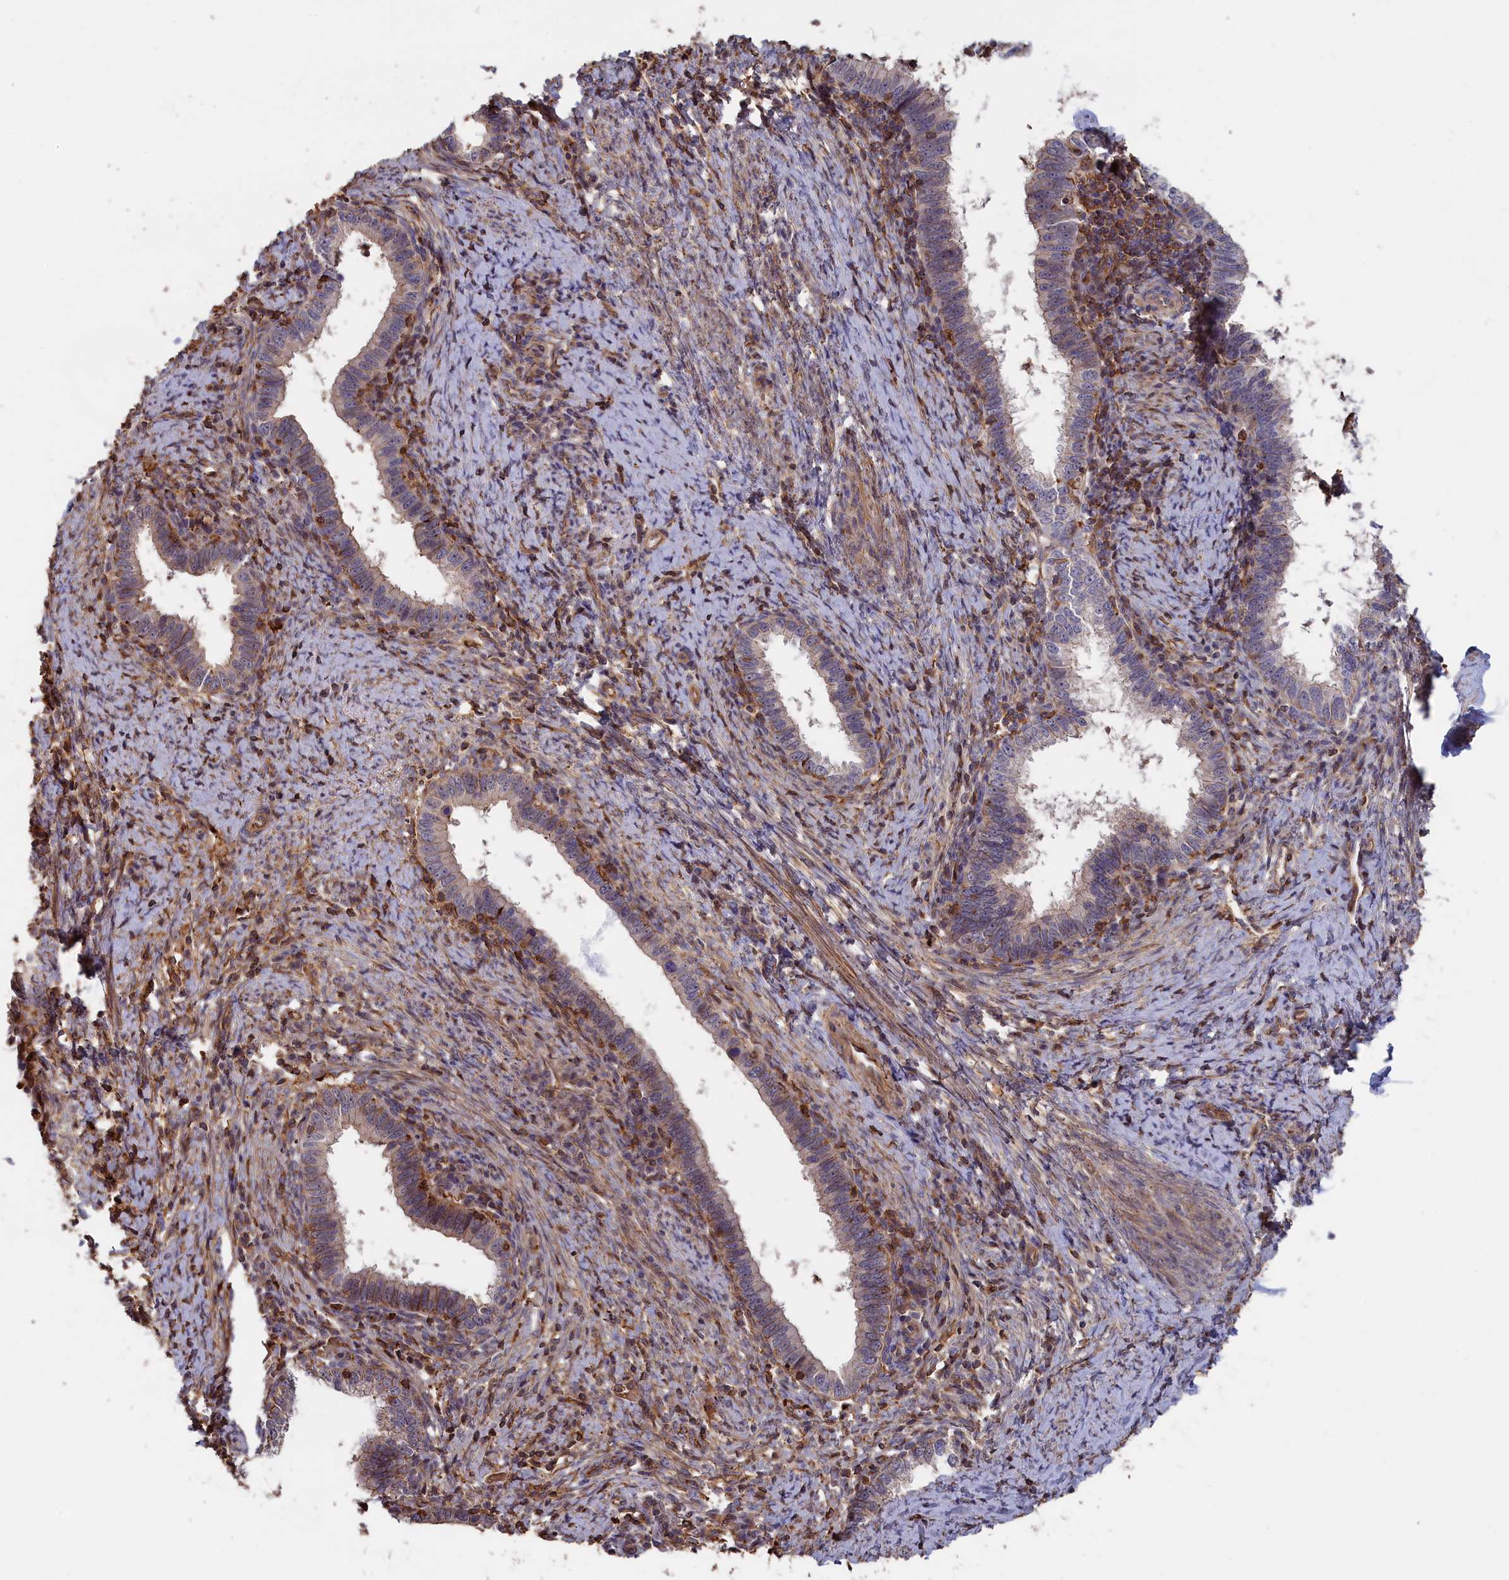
{"staining": {"intensity": "weak", "quantity": "<25%", "location": "cytoplasmic/membranous"}, "tissue": "cervical cancer", "cell_type": "Tumor cells", "image_type": "cancer", "snomed": [{"axis": "morphology", "description": "Adenocarcinoma, NOS"}, {"axis": "topography", "description": "Cervix"}], "caption": "A high-resolution image shows immunohistochemistry staining of cervical cancer (adenocarcinoma), which displays no significant positivity in tumor cells.", "gene": "ANKRD27", "patient": {"sex": "female", "age": 36}}